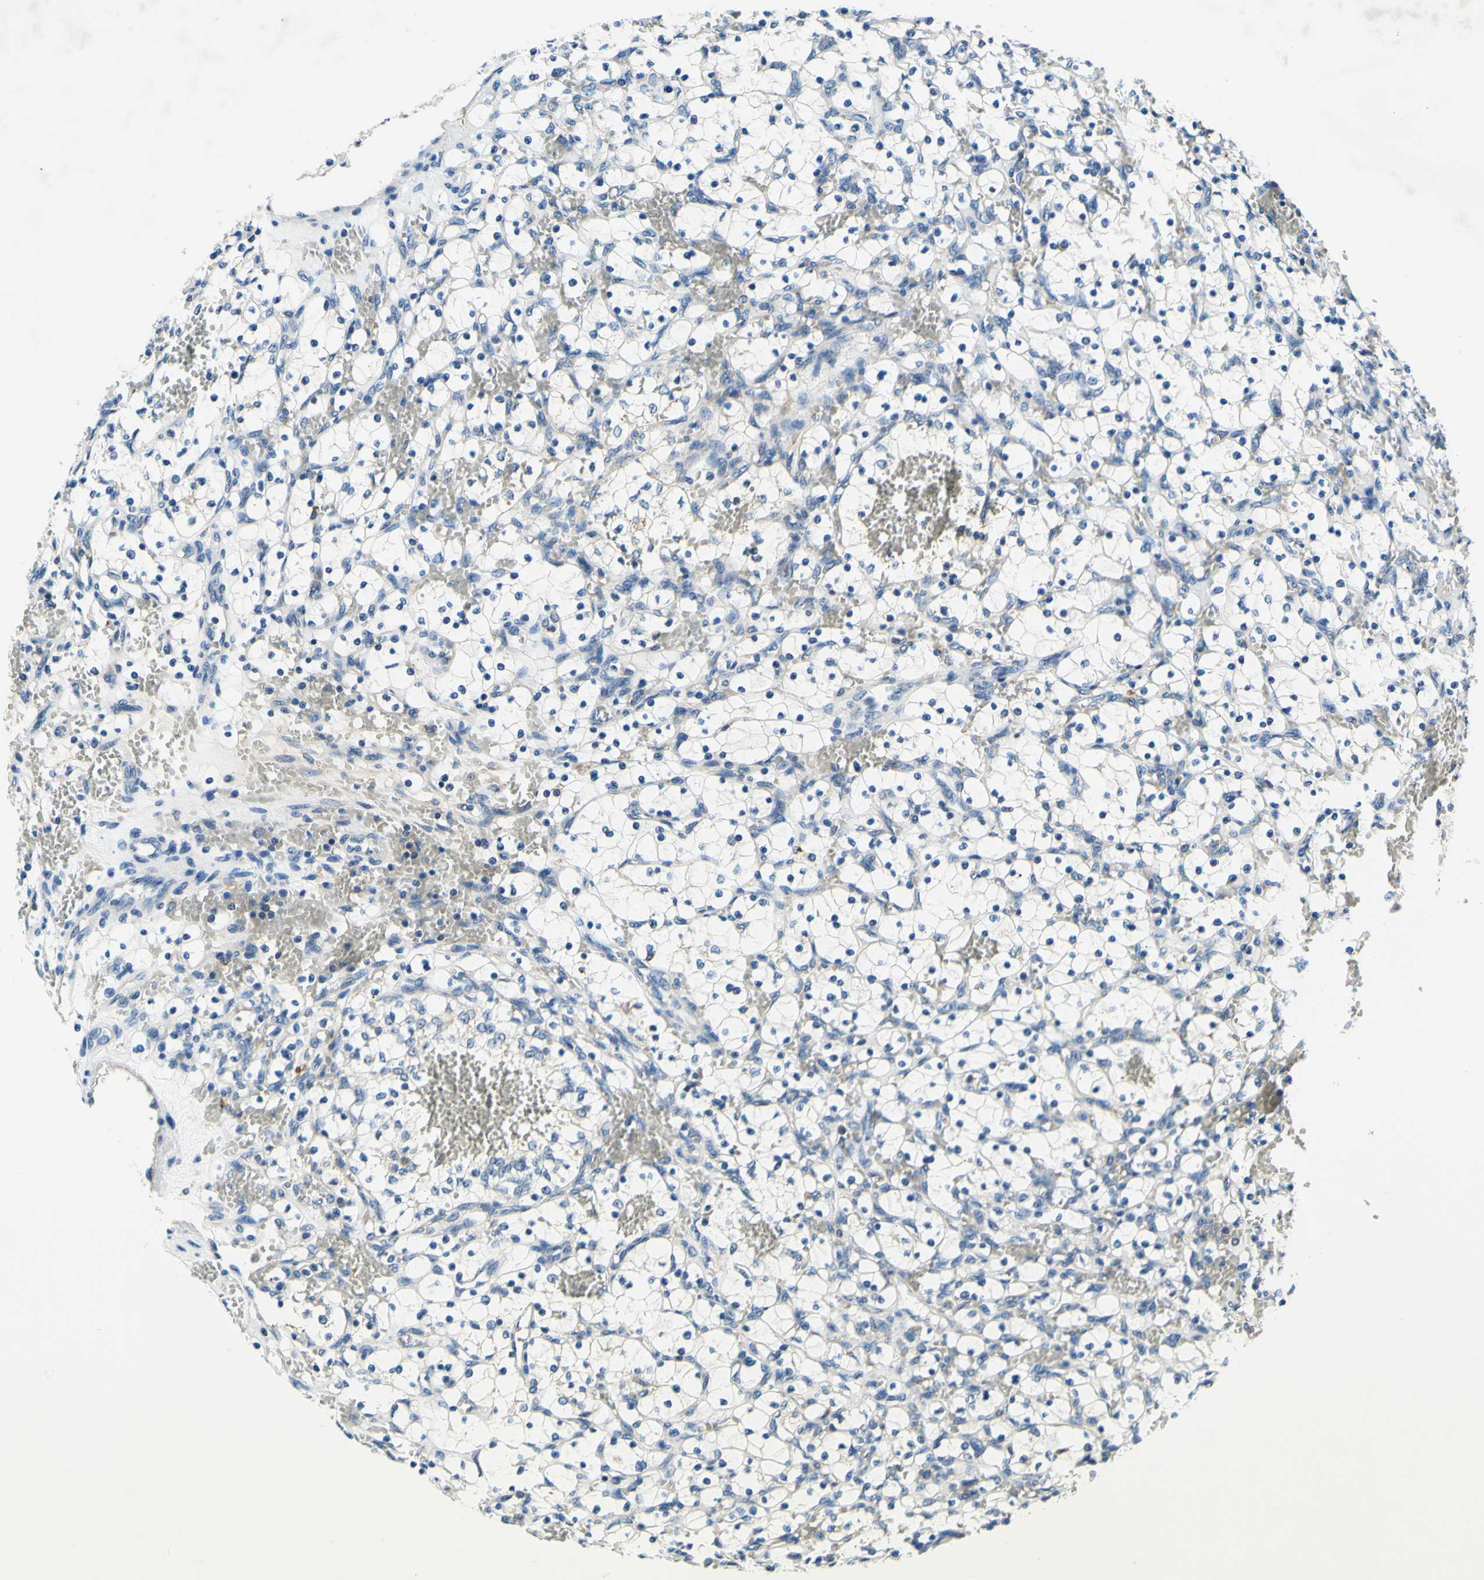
{"staining": {"intensity": "negative", "quantity": "none", "location": "none"}, "tissue": "renal cancer", "cell_type": "Tumor cells", "image_type": "cancer", "snomed": [{"axis": "morphology", "description": "Adenocarcinoma, NOS"}, {"axis": "topography", "description": "Kidney"}], "caption": "Immunohistochemical staining of renal adenocarcinoma reveals no significant positivity in tumor cells.", "gene": "PLA2G4A", "patient": {"sex": "female", "age": 69}}